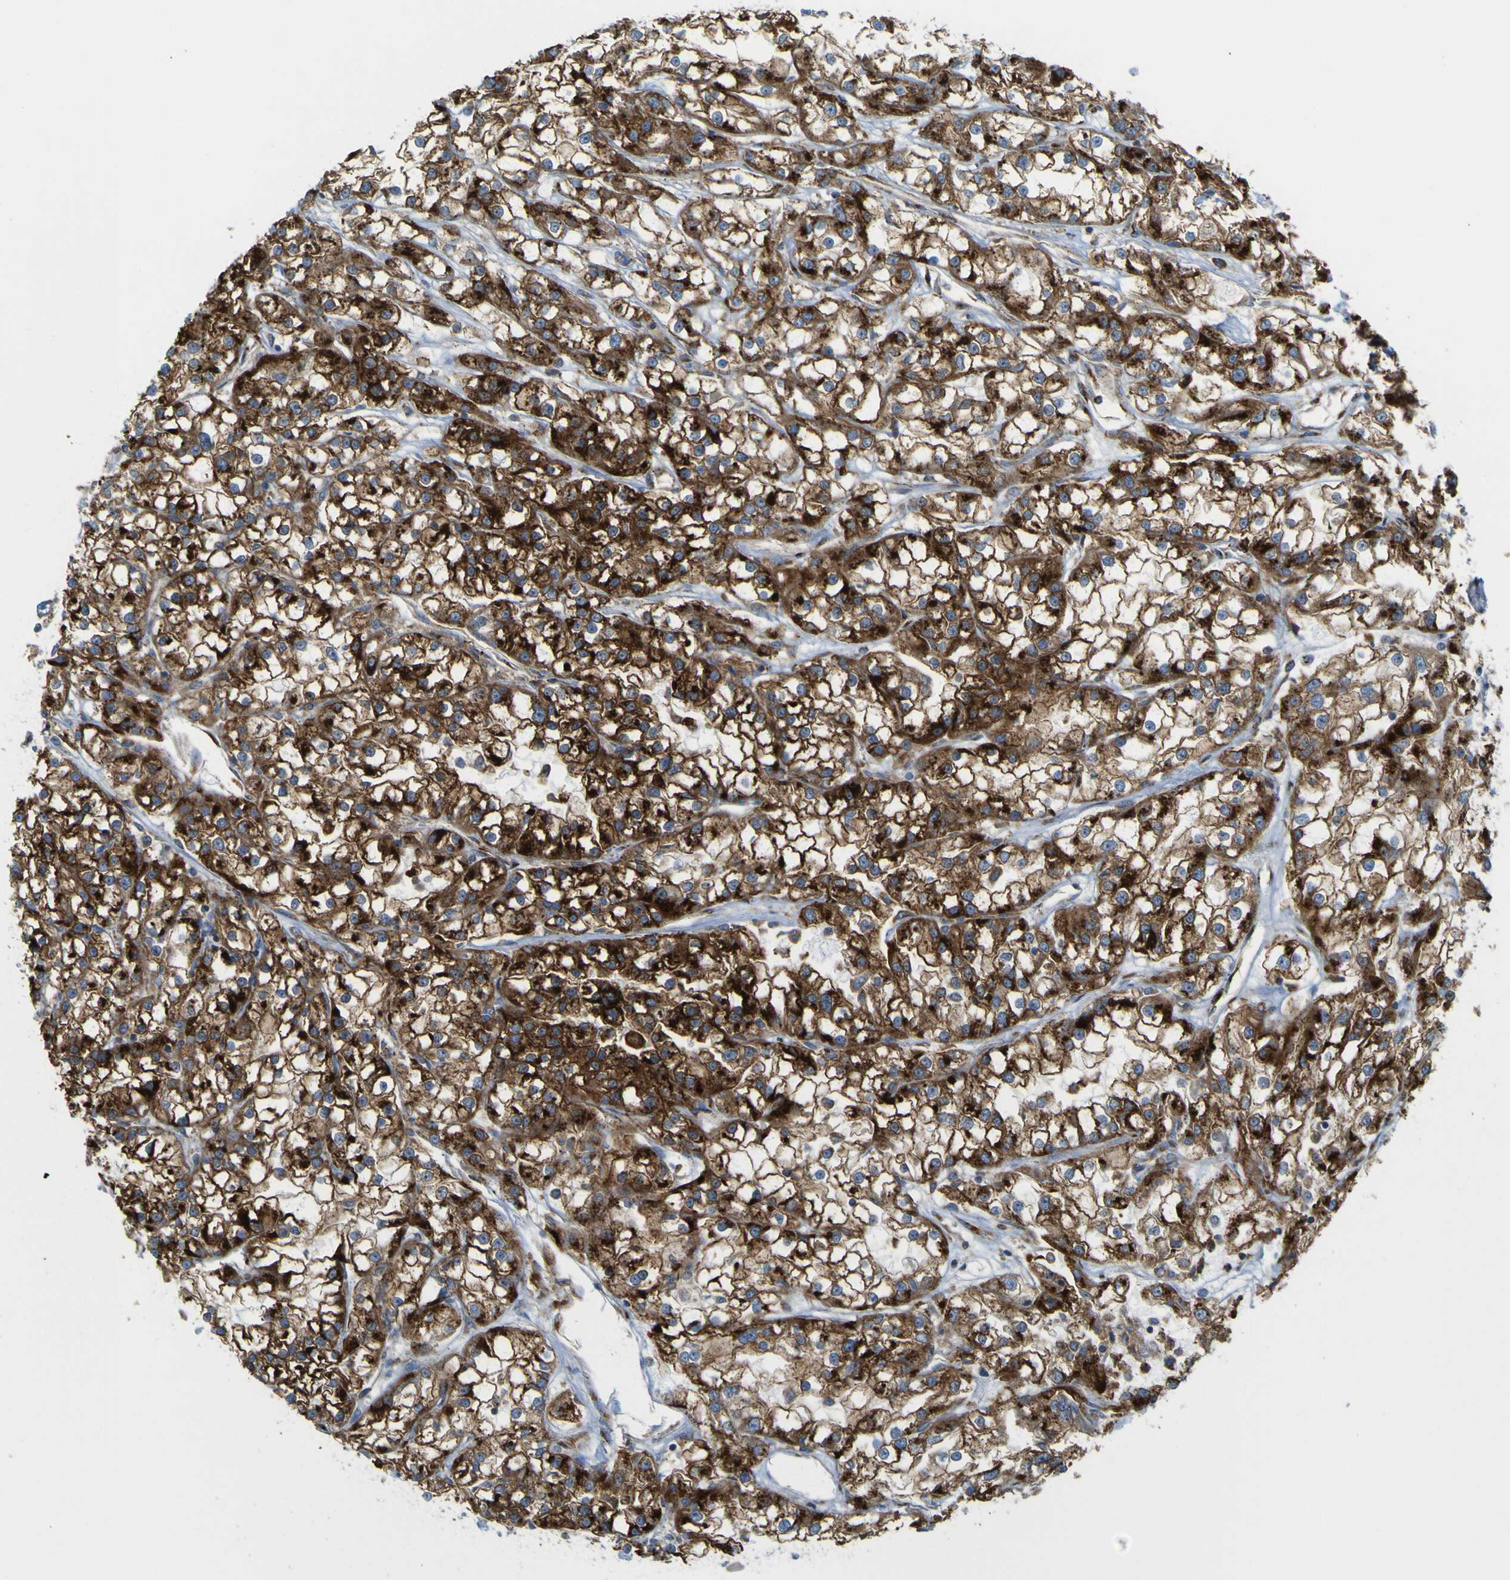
{"staining": {"intensity": "strong", "quantity": ">75%", "location": "cytoplasmic/membranous"}, "tissue": "renal cancer", "cell_type": "Tumor cells", "image_type": "cancer", "snomed": [{"axis": "morphology", "description": "Adenocarcinoma, NOS"}, {"axis": "topography", "description": "Kidney"}], "caption": "Renal cancer (adenocarcinoma) was stained to show a protein in brown. There is high levels of strong cytoplasmic/membranous staining in about >75% of tumor cells. (IHC, brightfield microscopy, high magnification).", "gene": "IGF2R", "patient": {"sex": "female", "age": 52}}